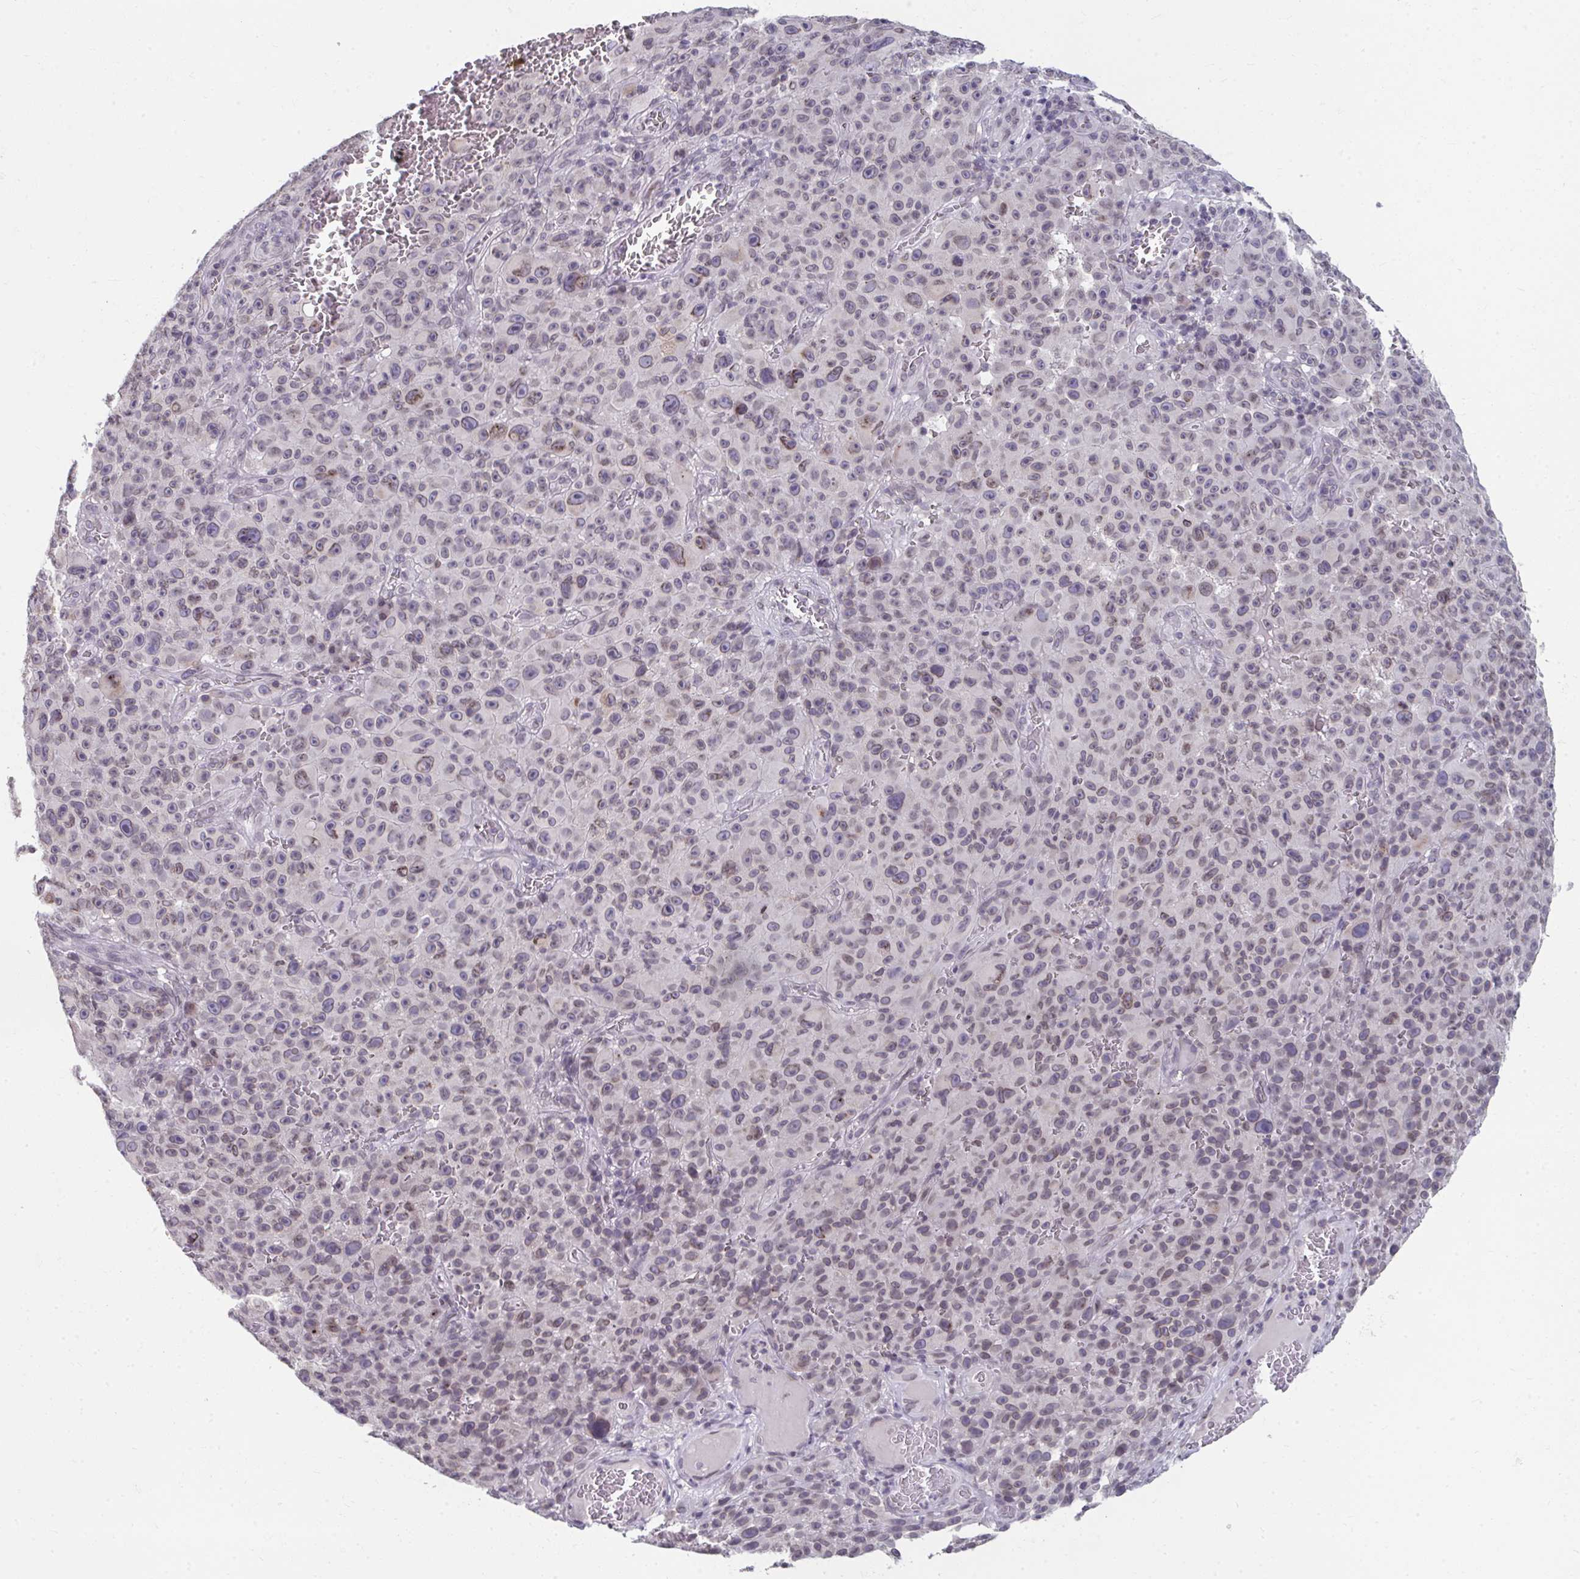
{"staining": {"intensity": "moderate", "quantity": "<25%", "location": "cytoplasmic/membranous,nuclear"}, "tissue": "melanoma", "cell_type": "Tumor cells", "image_type": "cancer", "snomed": [{"axis": "morphology", "description": "Malignant melanoma, NOS"}, {"axis": "topography", "description": "Skin"}], "caption": "Immunohistochemistry image of human melanoma stained for a protein (brown), which demonstrates low levels of moderate cytoplasmic/membranous and nuclear staining in approximately <25% of tumor cells.", "gene": "NUP133", "patient": {"sex": "female", "age": 82}}